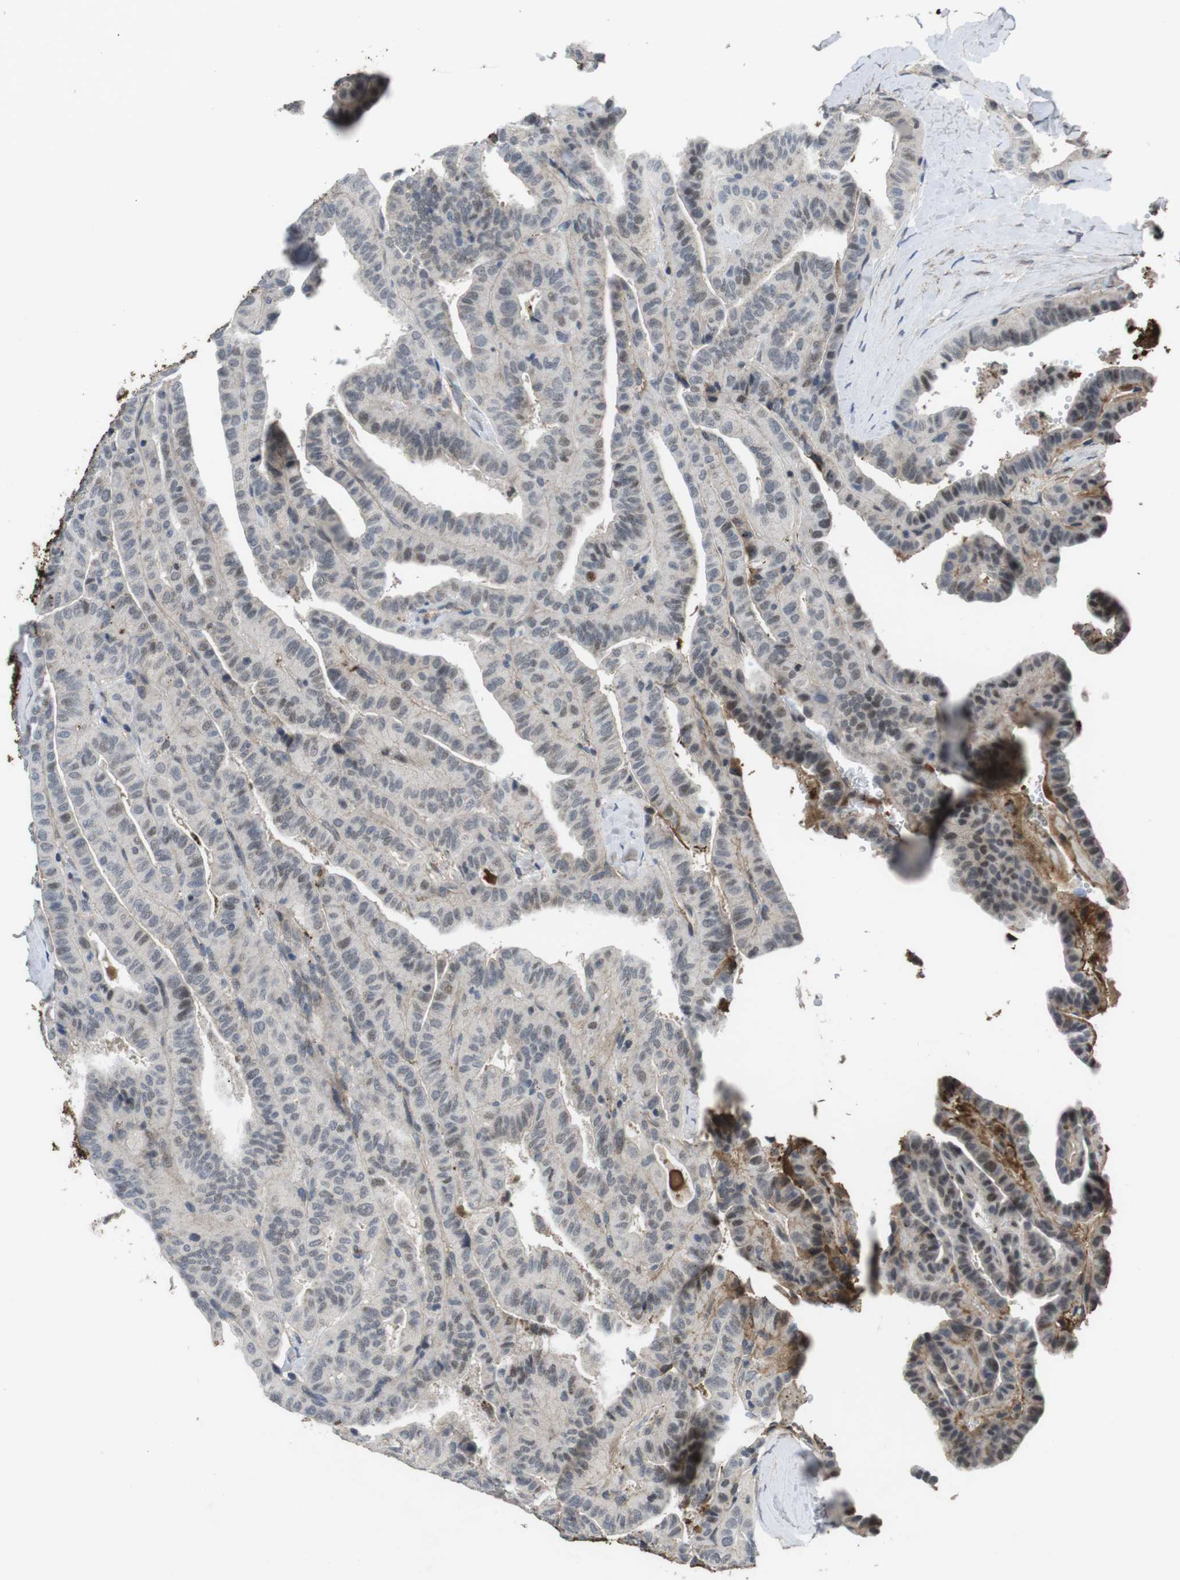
{"staining": {"intensity": "moderate", "quantity": "<25%", "location": "nuclear"}, "tissue": "thyroid cancer", "cell_type": "Tumor cells", "image_type": "cancer", "snomed": [{"axis": "morphology", "description": "Papillary adenocarcinoma, NOS"}, {"axis": "topography", "description": "Thyroid gland"}], "caption": "This is a histology image of immunohistochemistry staining of thyroid papillary adenocarcinoma, which shows moderate positivity in the nuclear of tumor cells.", "gene": "NECTIN1", "patient": {"sex": "male", "age": 77}}